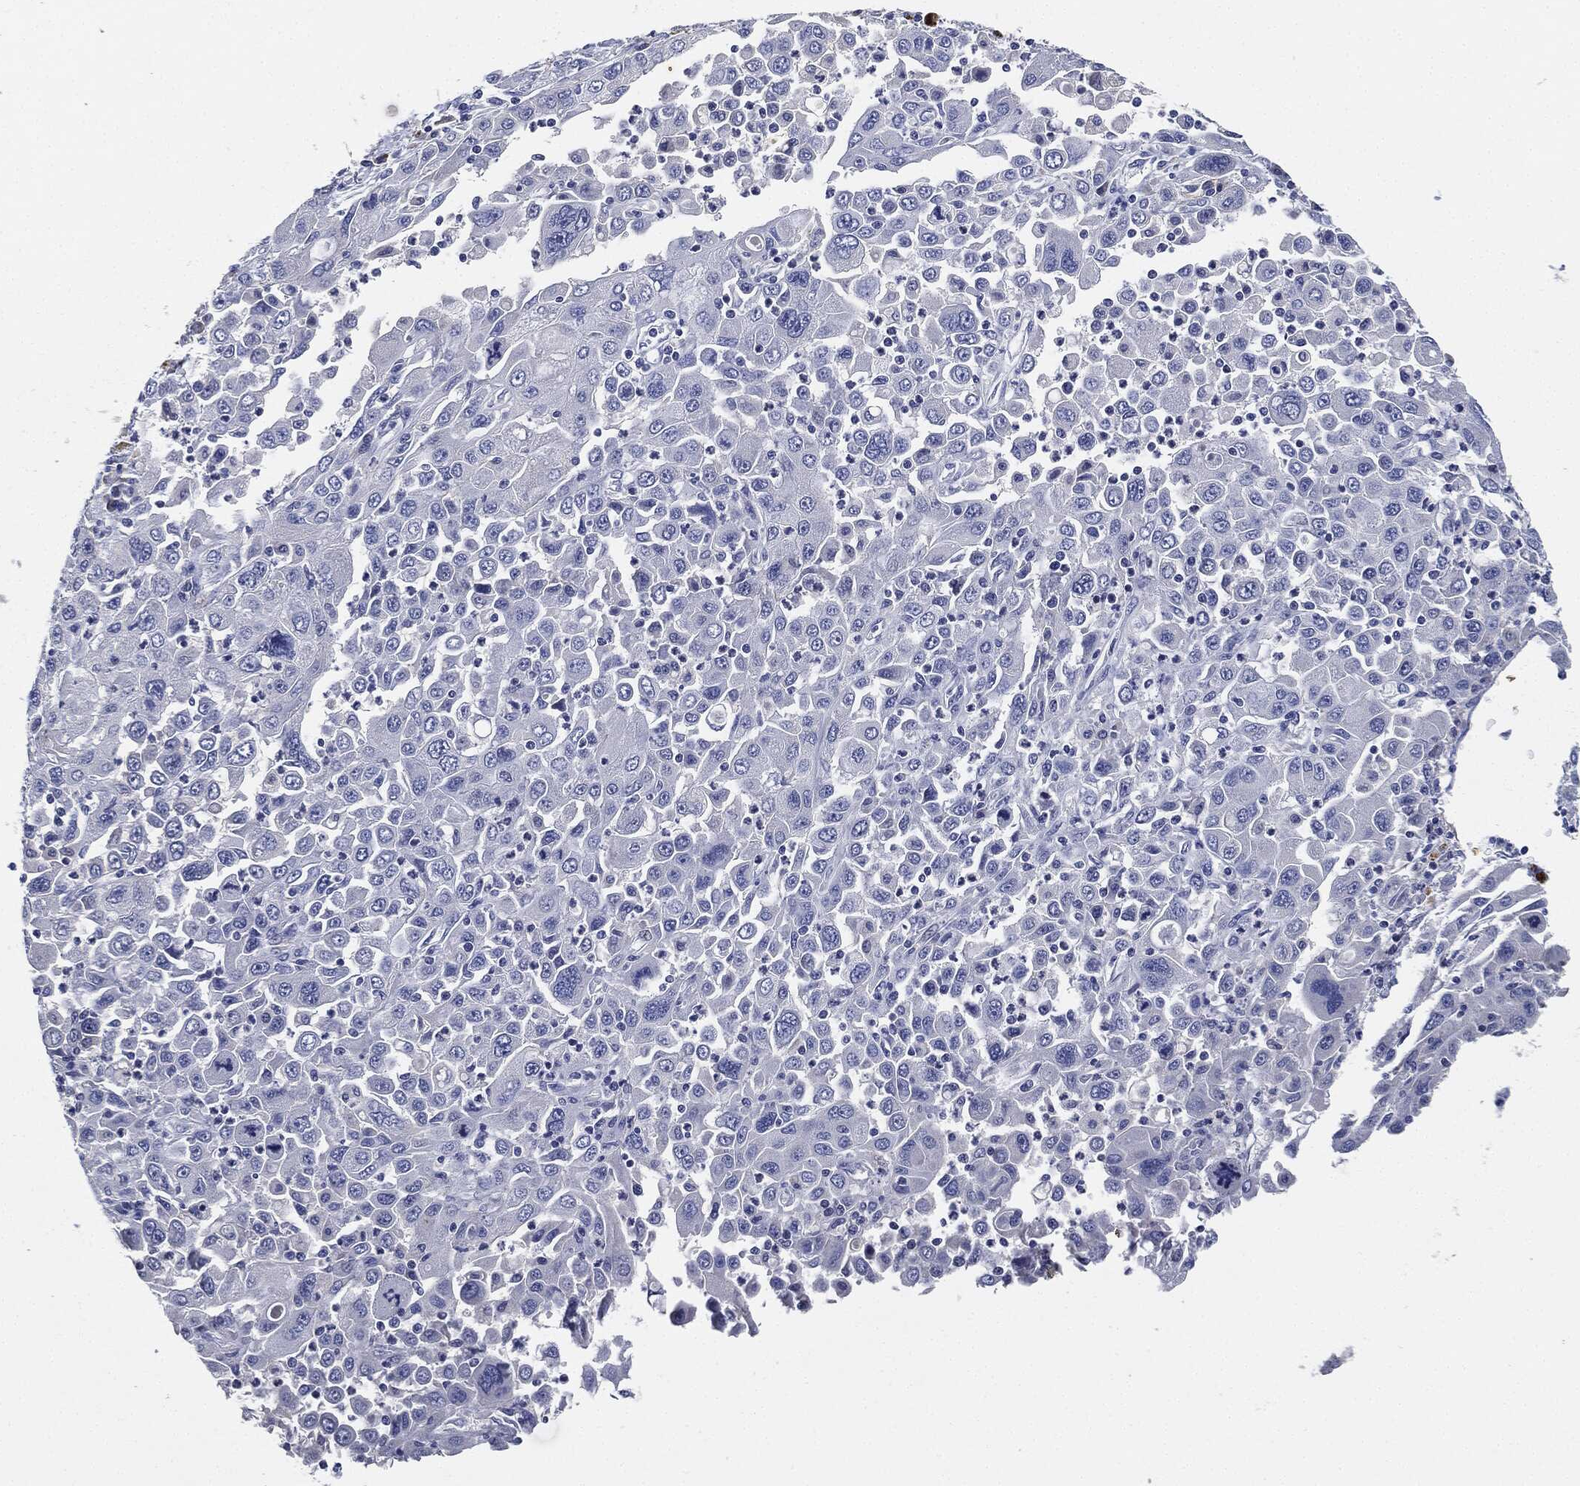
{"staining": {"intensity": "negative", "quantity": "none", "location": "none"}, "tissue": "stomach cancer", "cell_type": "Tumor cells", "image_type": "cancer", "snomed": [{"axis": "morphology", "description": "Adenocarcinoma, NOS"}, {"axis": "topography", "description": "Stomach"}], "caption": "Image shows no significant protein expression in tumor cells of stomach adenocarcinoma.", "gene": "NTRK1", "patient": {"sex": "male", "age": 56}}